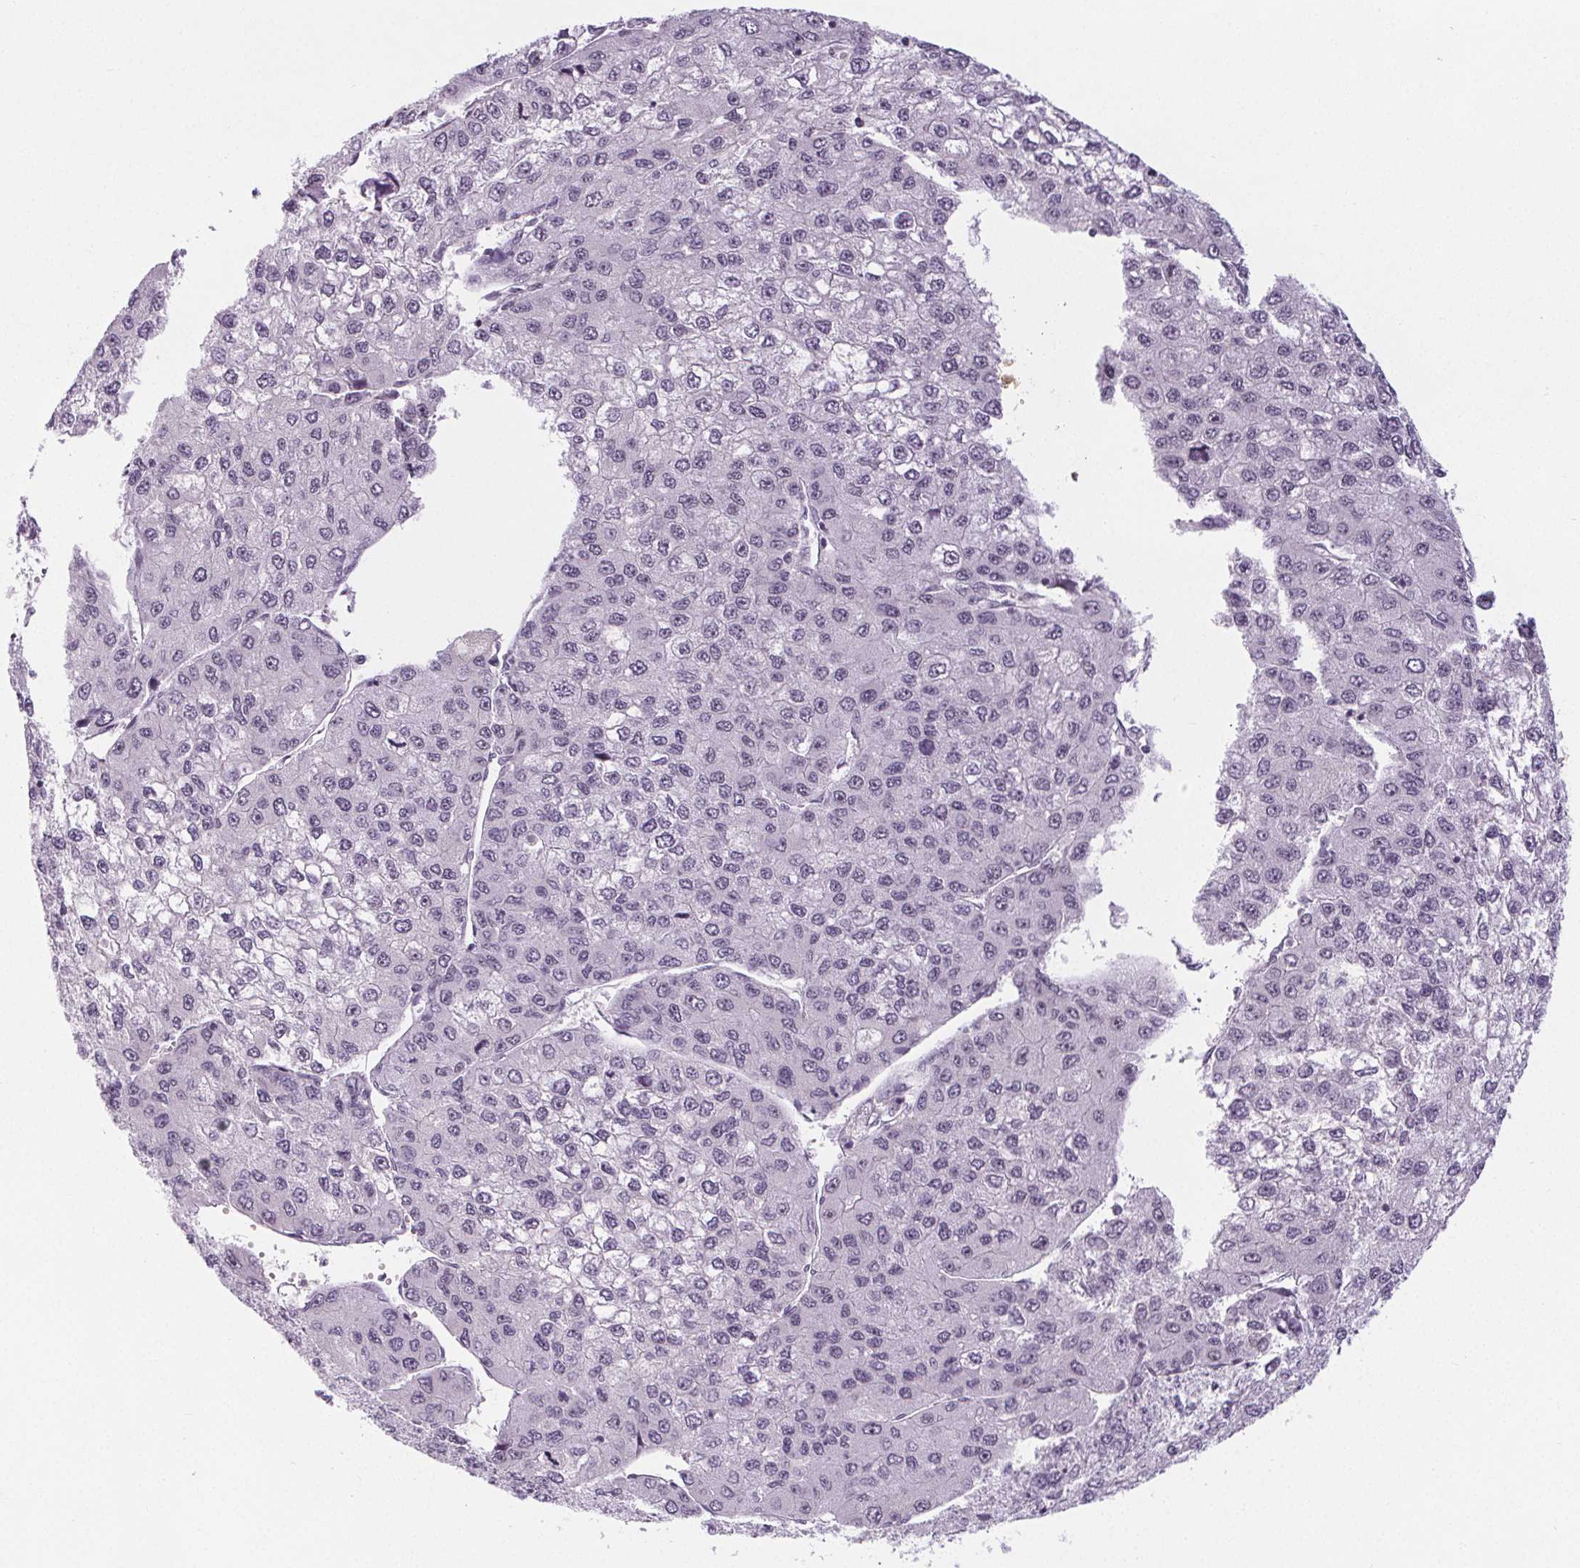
{"staining": {"intensity": "weak", "quantity": "<25%", "location": "nuclear"}, "tissue": "liver cancer", "cell_type": "Tumor cells", "image_type": "cancer", "snomed": [{"axis": "morphology", "description": "Carcinoma, Hepatocellular, NOS"}, {"axis": "topography", "description": "Liver"}], "caption": "Tumor cells show no significant positivity in liver hepatocellular carcinoma.", "gene": "NOLC1", "patient": {"sex": "female", "age": 66}}